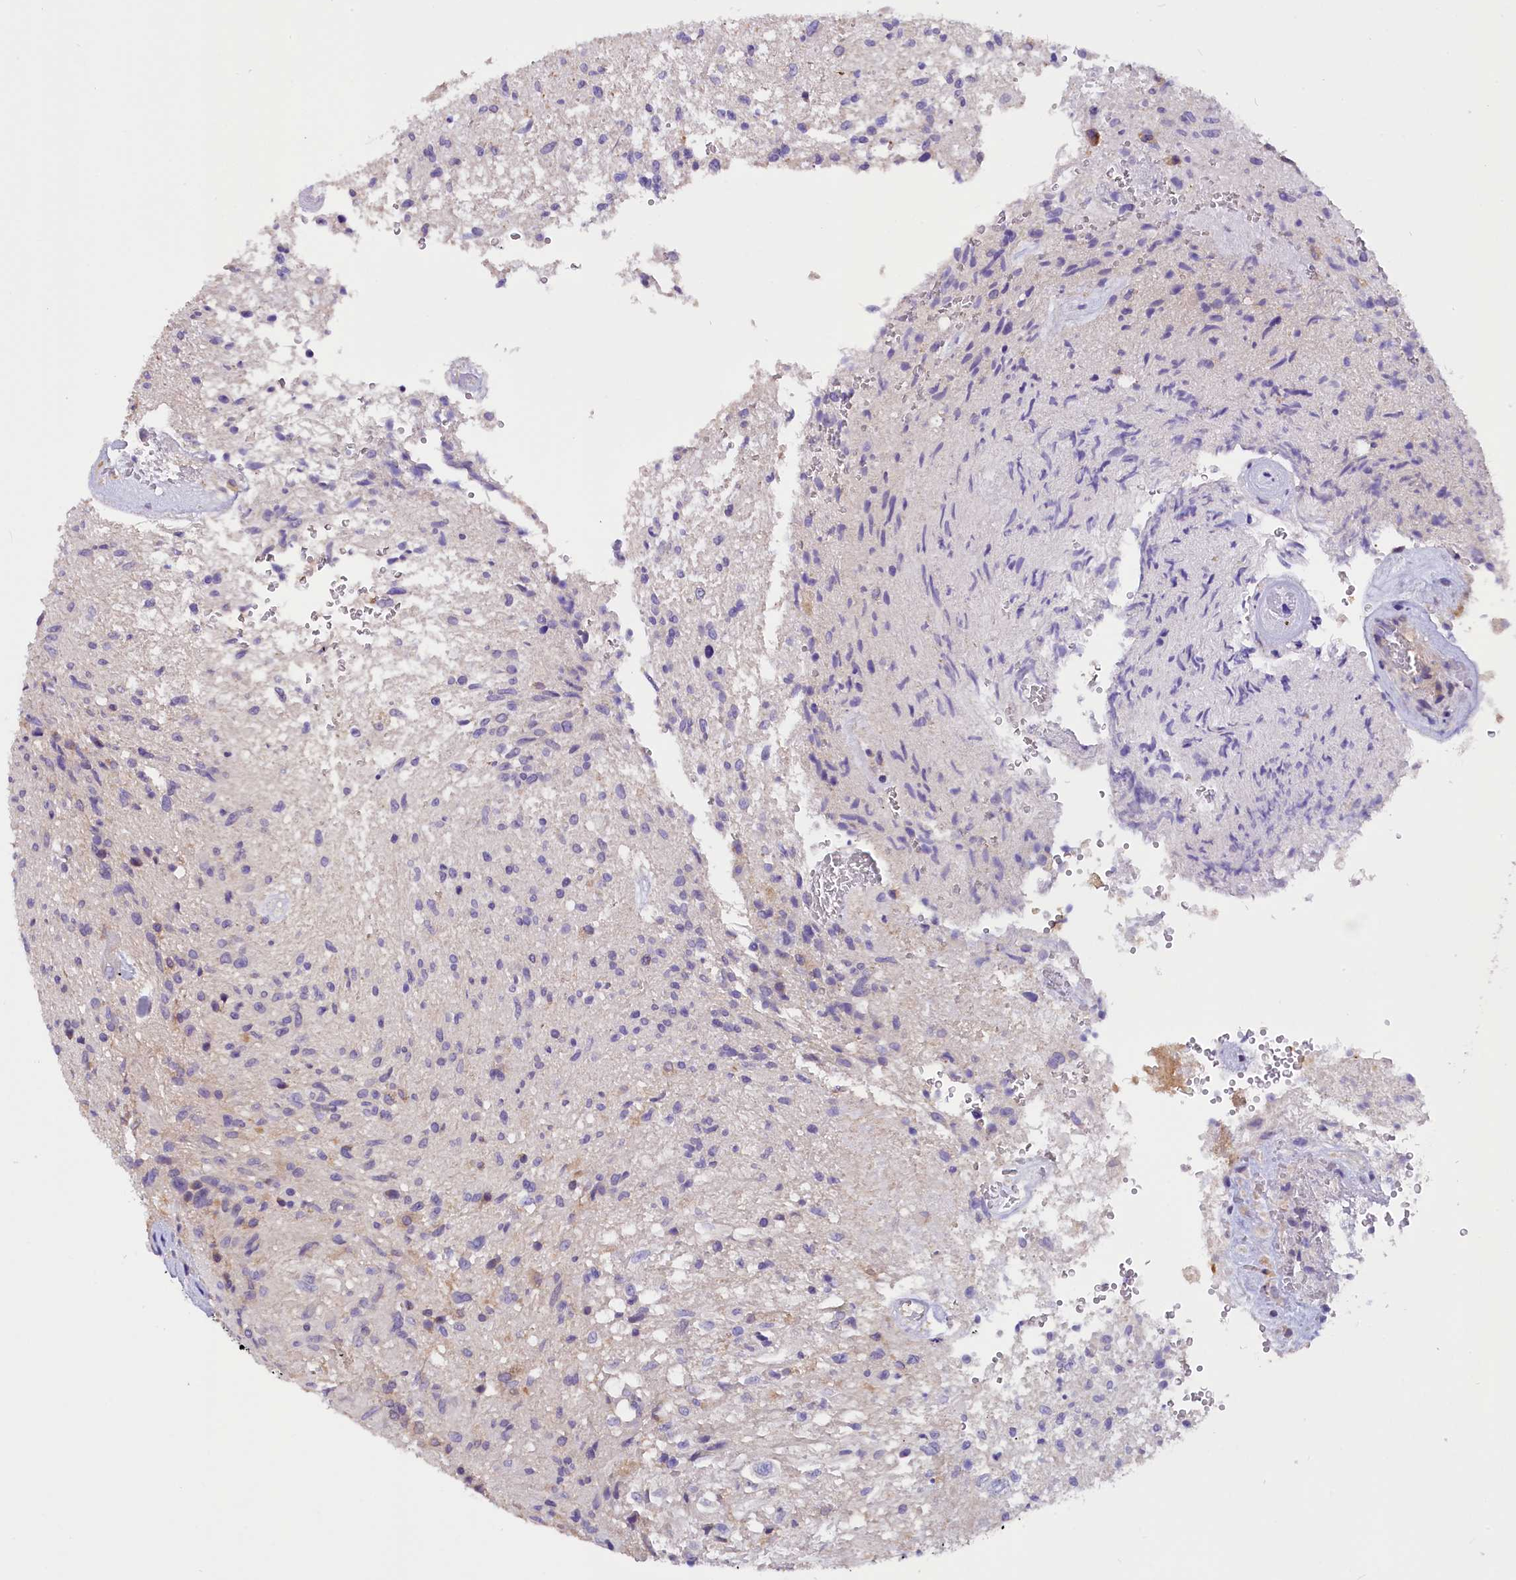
{"staining": {"intensity": "negative", "quantity": "none", "location": "none"}, "tissue": "glioma", "cell_type": "Tumor cells", "image_type": "cancer", "snomed": [{"axis": "morphology", "description": "Glioma, malignant, High grade"}, {"axis": "topography", "description": "Brain"}], "caption": "High magnification brightfield microscopy of glioma stained with DAB (brown) and counterstained with hematoxylin (blue): tumor cells show no significant staining.", "gene": "AP3B2", "patient": {"sex": "male", "age": 56}}